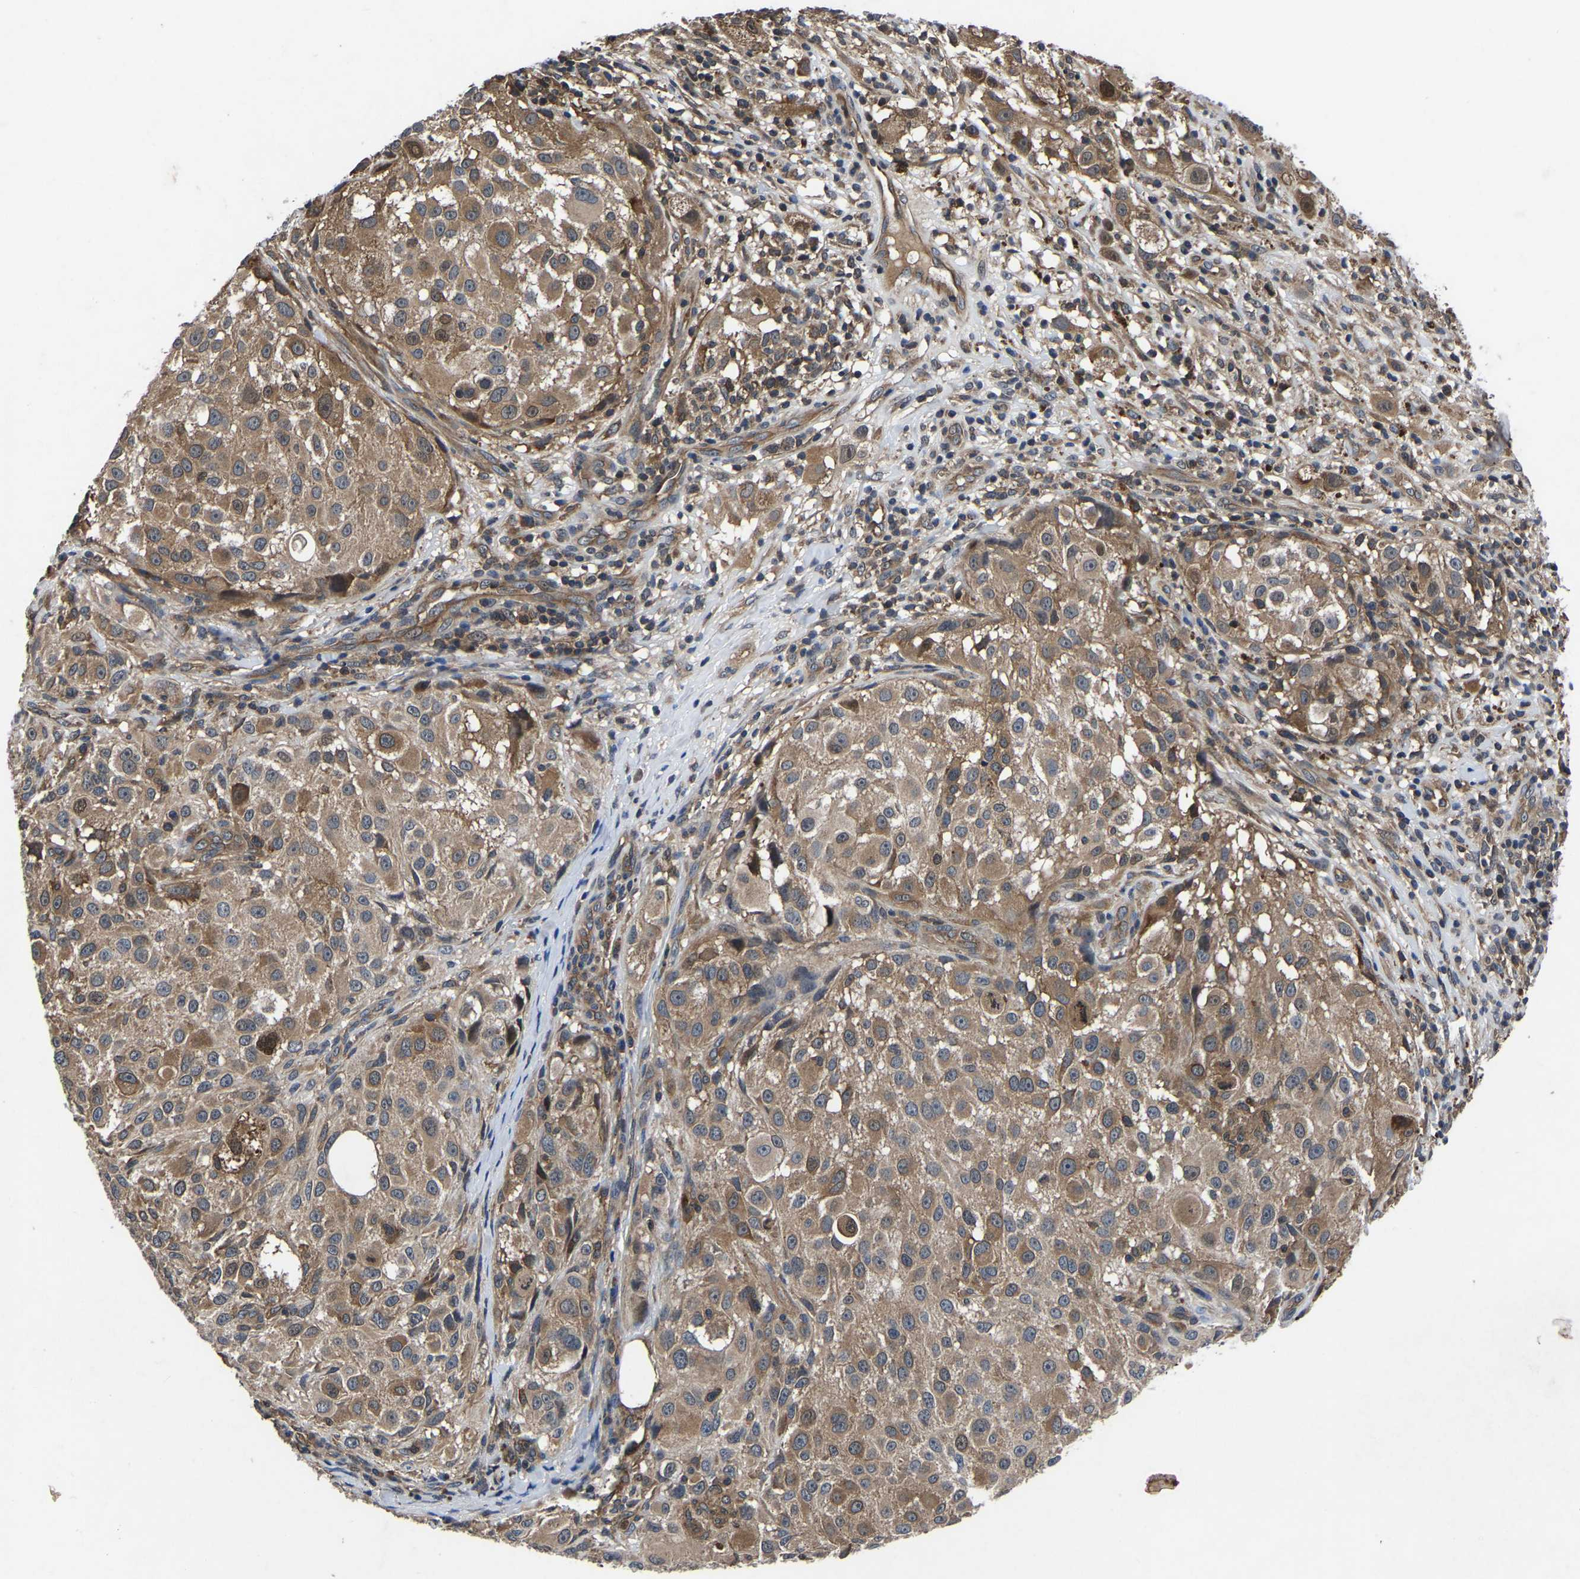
{"staining": {"intensity": "moderate", "quantity": ">75%", "location": "cytoplasmic/membranous"}, "tissue": "melanoma", "cell_type": "Tumor cells", "image_type": "cancer", "snomed": [{"axis": "morphology", "description": "Necrosis, NOS"}, {"axis": "morphology", "description": "Malignant melanoma, NOS"}, {"axis": "topography", "description": "Skin"}], "caption": "Protein staining of malignant melanoma tissue shows moderate cytoplasmic/membranous staining in approximately >75% of tumor cells.", "gene": "FGD5", "patient": {"sex": "female", "age": 87}}